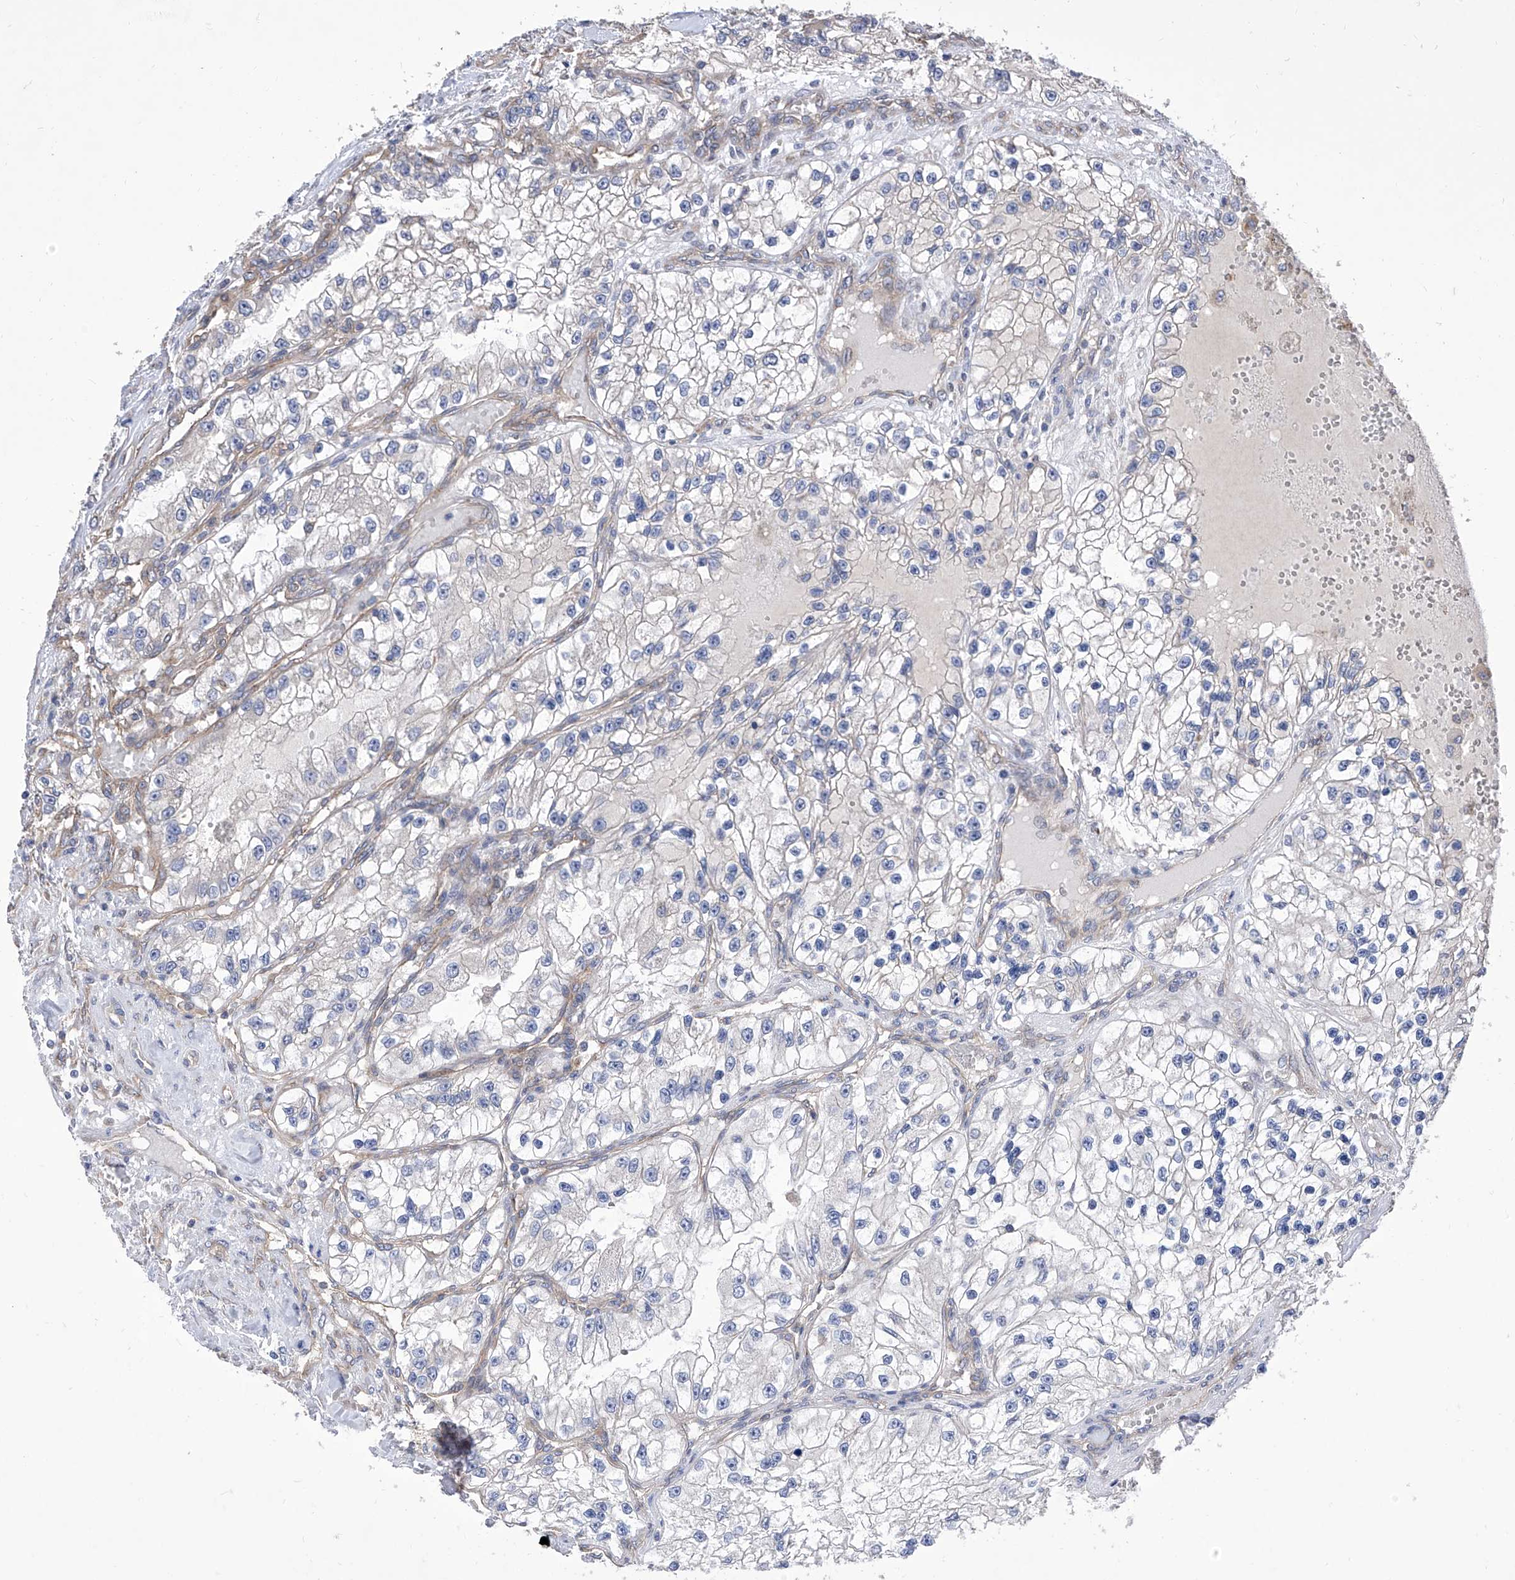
{"staining": {"intensity": "negative", "quantity": "none", "location": "none"}, "tissue": "renal cancer", "cell_type": "Tumor cells", "image_type": "cancer", "snomed": [{"axis": "morphology", "description": "Adenocarcinoma, NOS"}, {"axis": "topography", "description": "Kidney"}], "caption": "DAB immunohistochemical staining of renal cancer (adenocarcinoma) displays no significant positivity in tumor cells.", "gene": "TJAP1", "patient": {"sex": "female", "age": 57}}